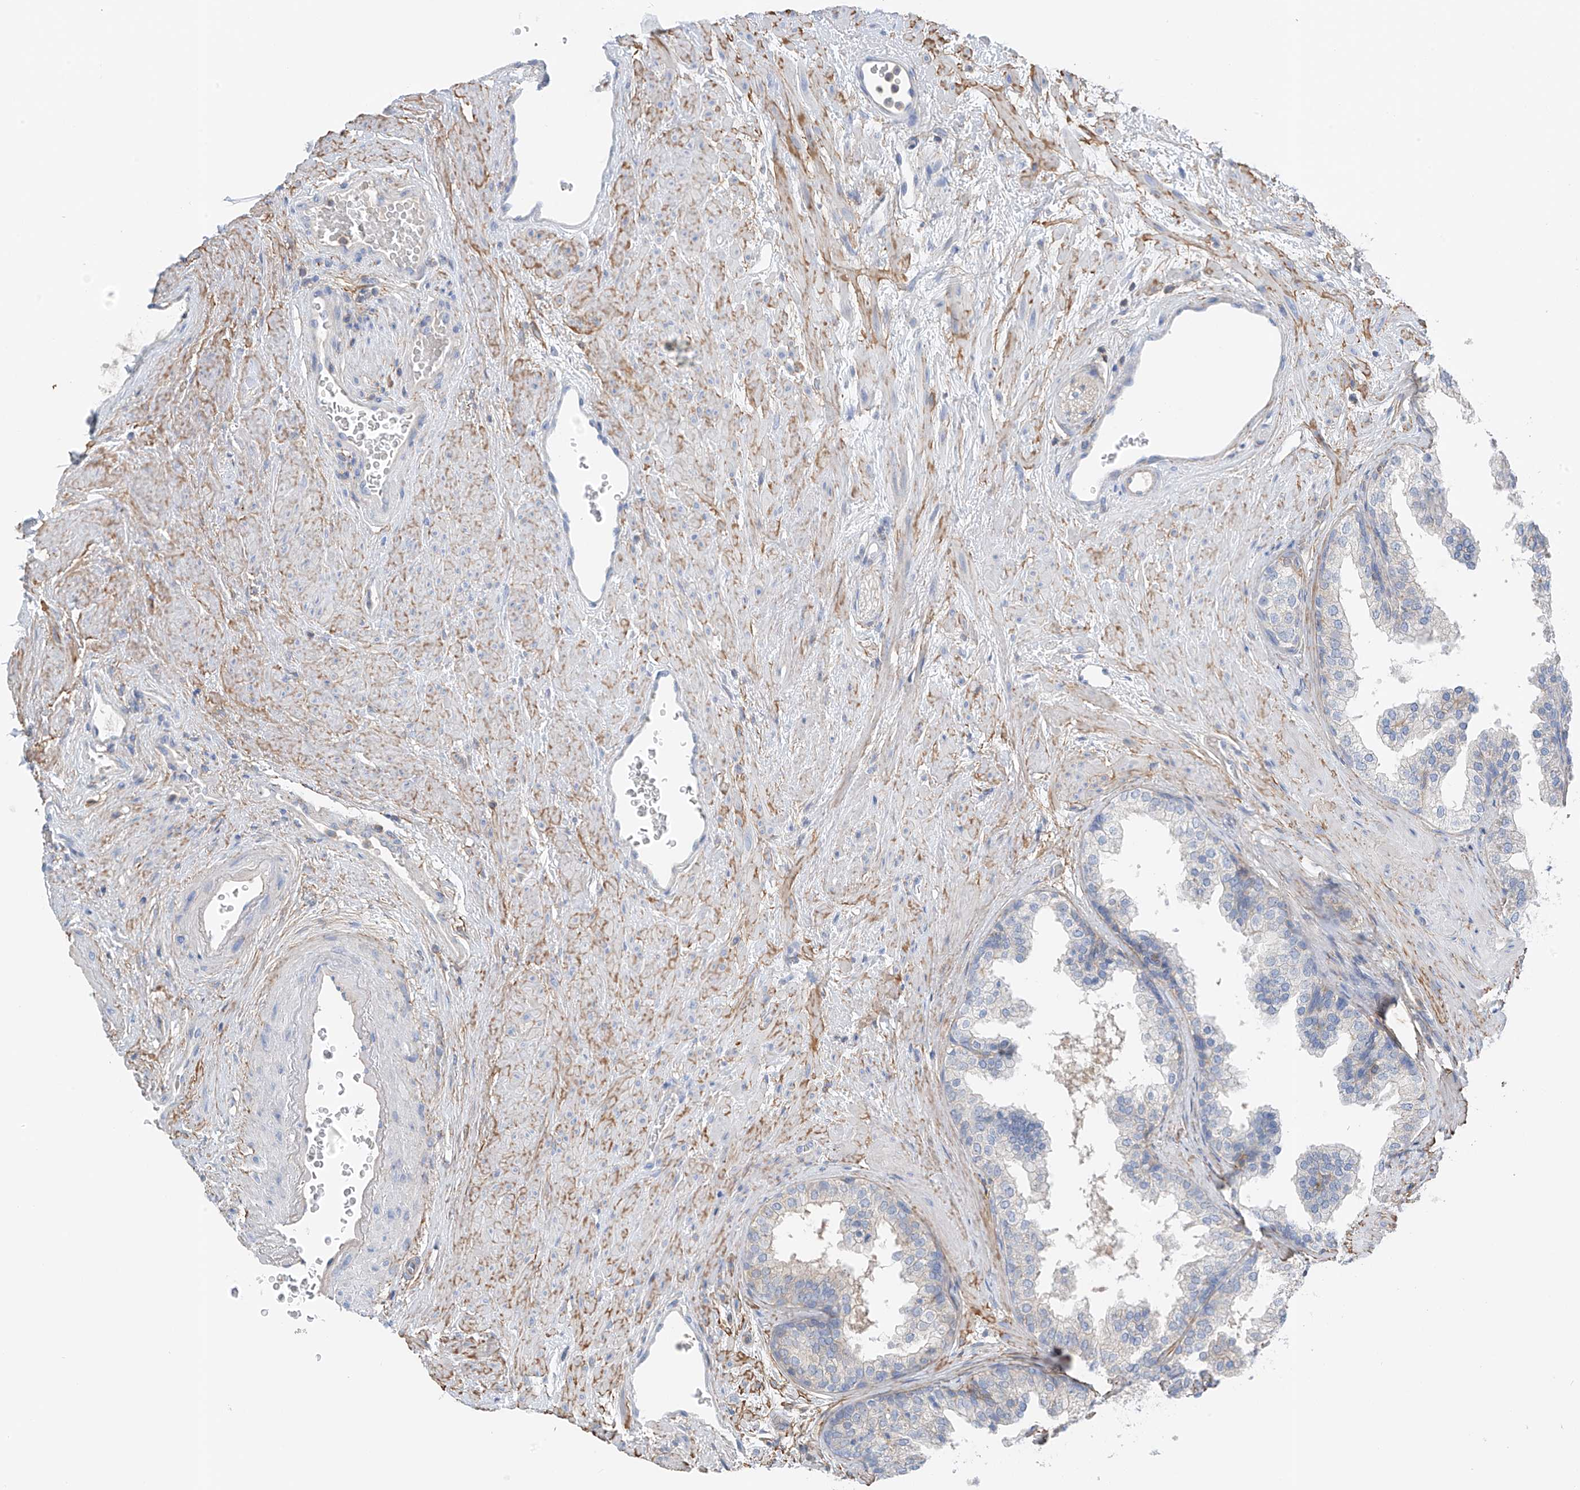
{"staining": {"intensity": "negative", "quantity": "none", "location": "none"}, "tissue": "prostate", "cell_type": "Glandular cells", "image_type": "normal", "snomed": [{"axis": "morphology", "description": "Normal tissue, NOS"}, {"axis": "topography", "description": "Prostate"}], "caption": "Immunohistochemical staining of unremarkable human prostate shows no significant expression in glandular cells.", "gene": "NALCN", "patient": {"sex": "male", "age": 48}}